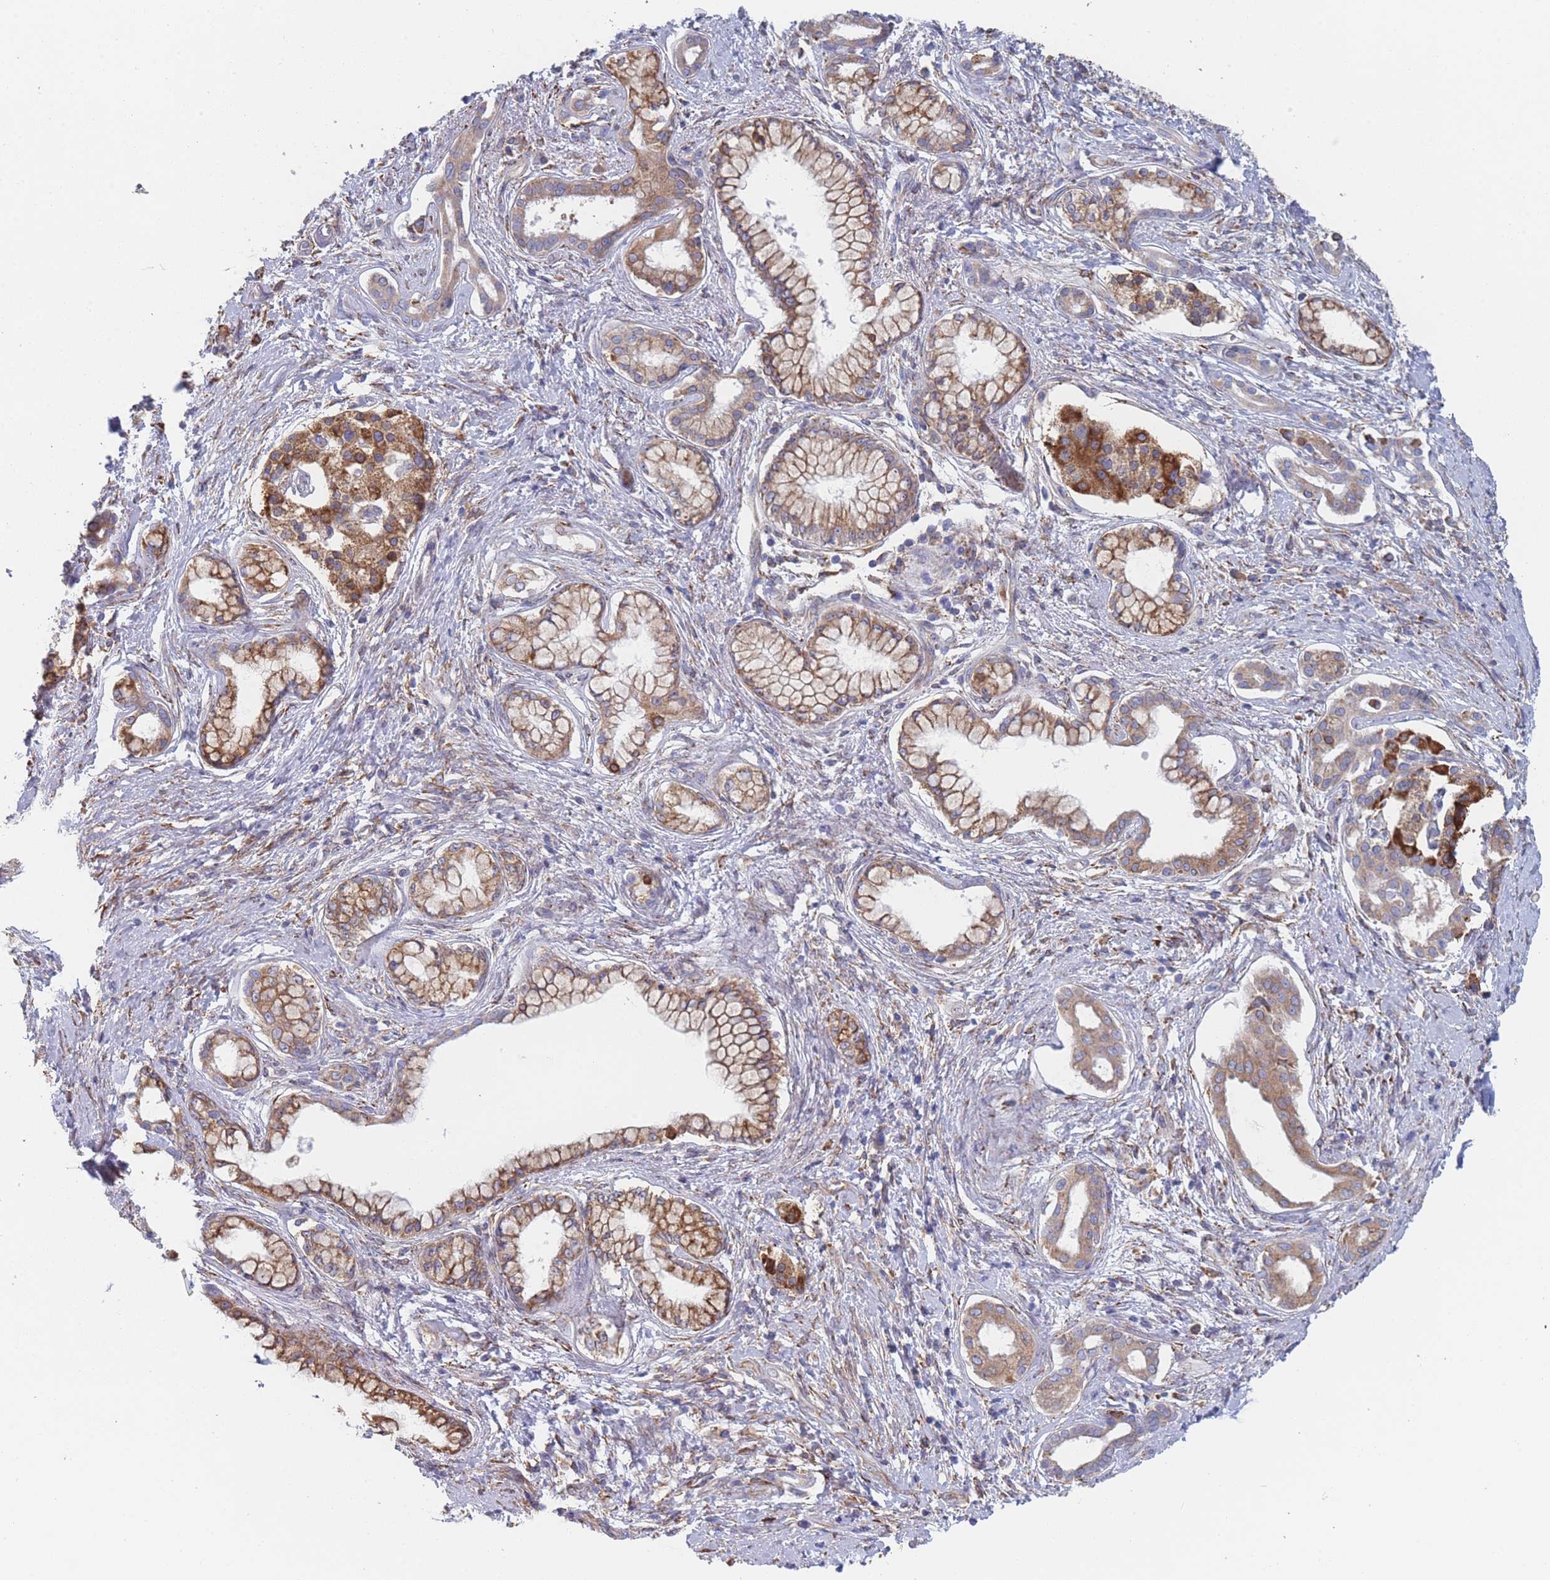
{"staining": {"intensity": "moderate", "quantity": ">75%", "location": "cytoplasmic/membranous"}, "tissue": "pancreatic cancer", "cell_type": "Tumor cells", "image_type": "cancer", "snomed": [{"axis": "morphology", "description": "Adenocarcinoma, NOS"}, {"axis": "topography", "description": "Pancreas"}], "caption": "Immunohistochemical staining of human adenocarcinoma (pancreatic) exhibits medium levels of moderate cytoplasmic/membranous protein staining in about >75% of tumor cells.", "gene": "OR7C2", "patient": {"sex": "male", "age": 70}}